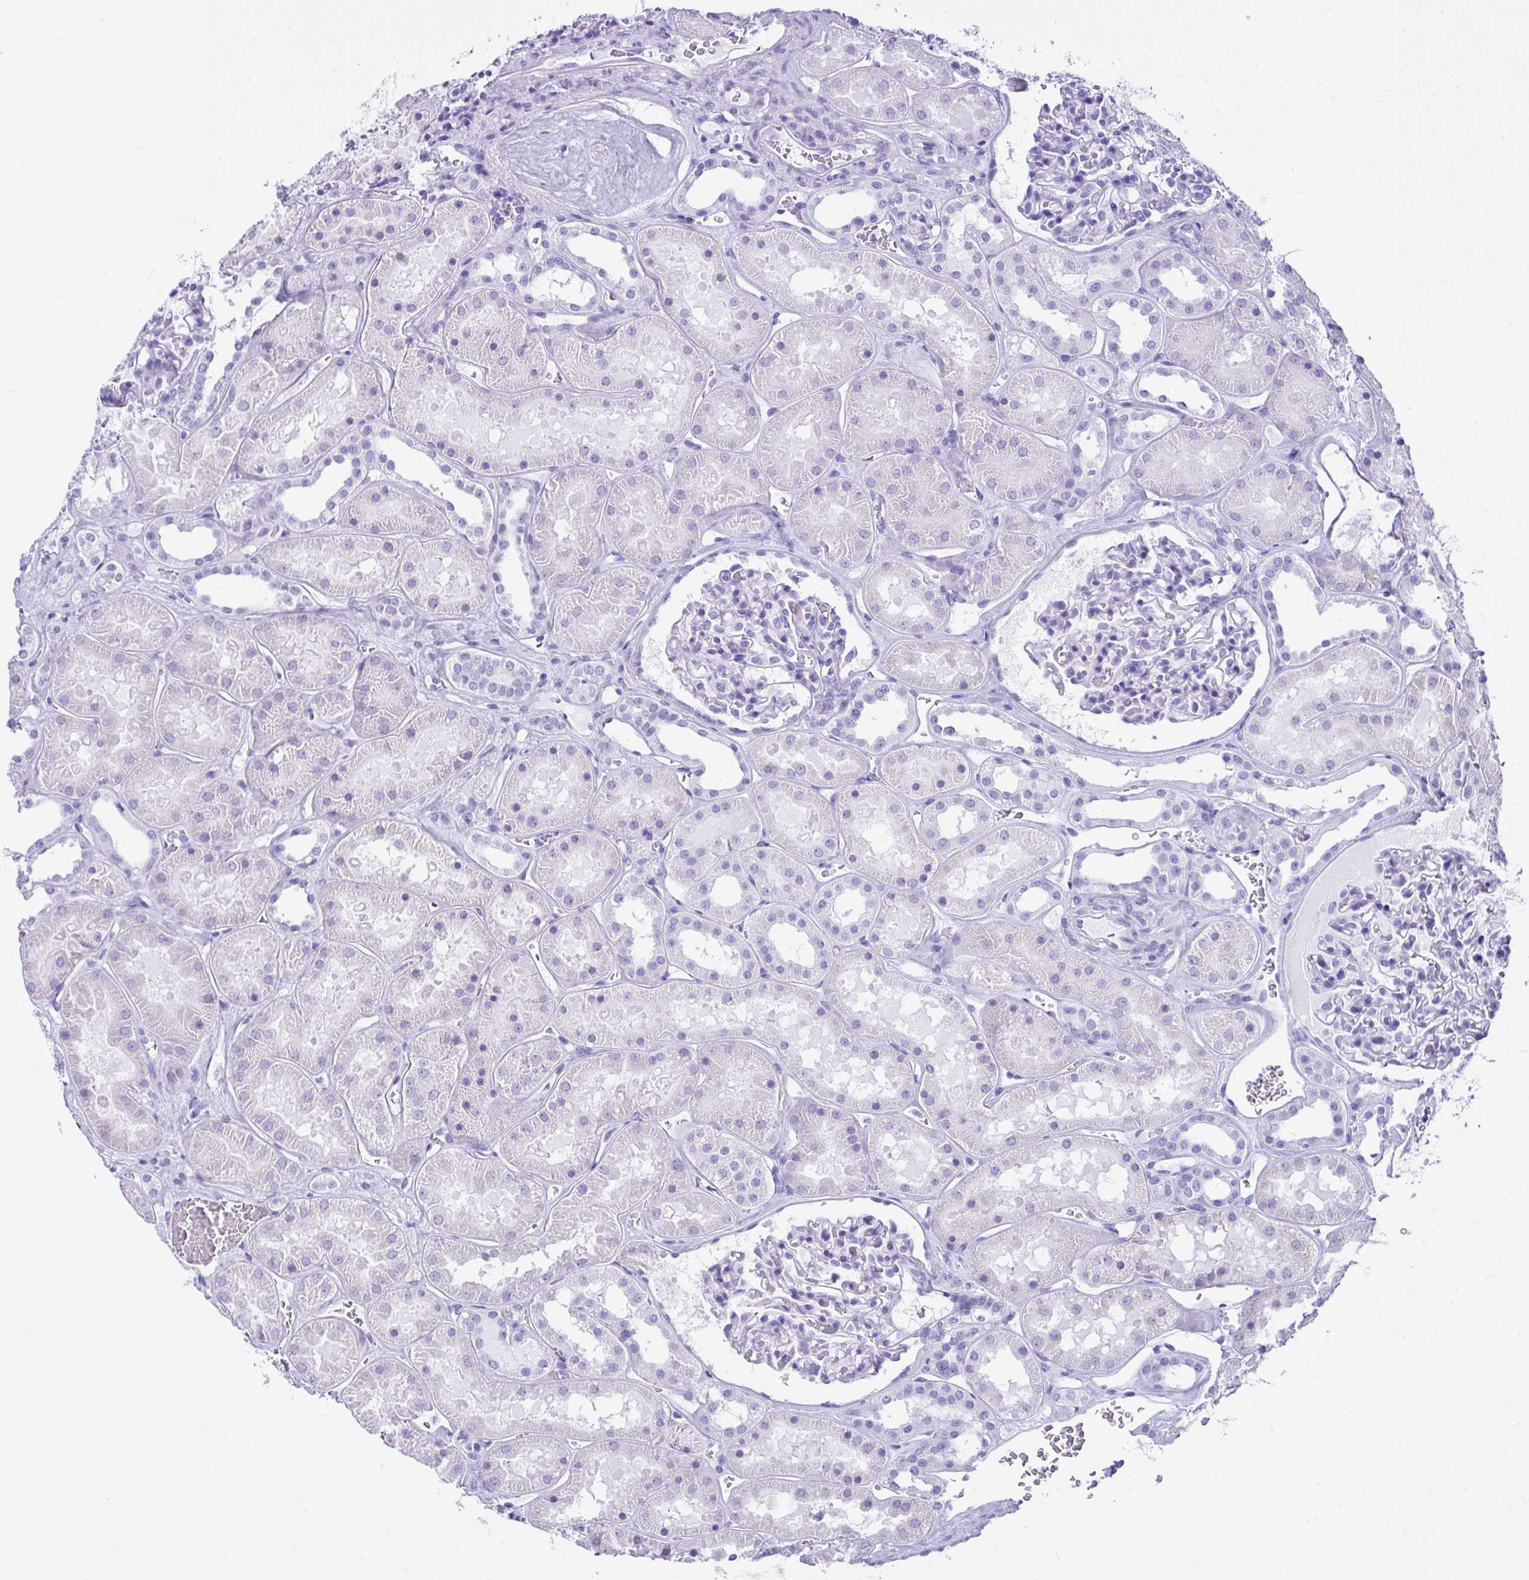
{"staining": {"intensity": "negative", "quantity": "none", "location": "none"}, "tissue": "kidney", "cell_type": "Cells in glomeruli", "image_type": "normal", "snomed": [{"axis": "morphology", "description": "Normal tissue, NOS"}, {"axis": "topography", "description": "Kidney"}], "caption": "A high-resolution histopathology image shows immunohistochemistry (IHC) staining of benign kidney, which displays no significant staining in cells in glomeruli.", "gene": "LGALS4", "patient": {"sex": "female", "age": 41}}